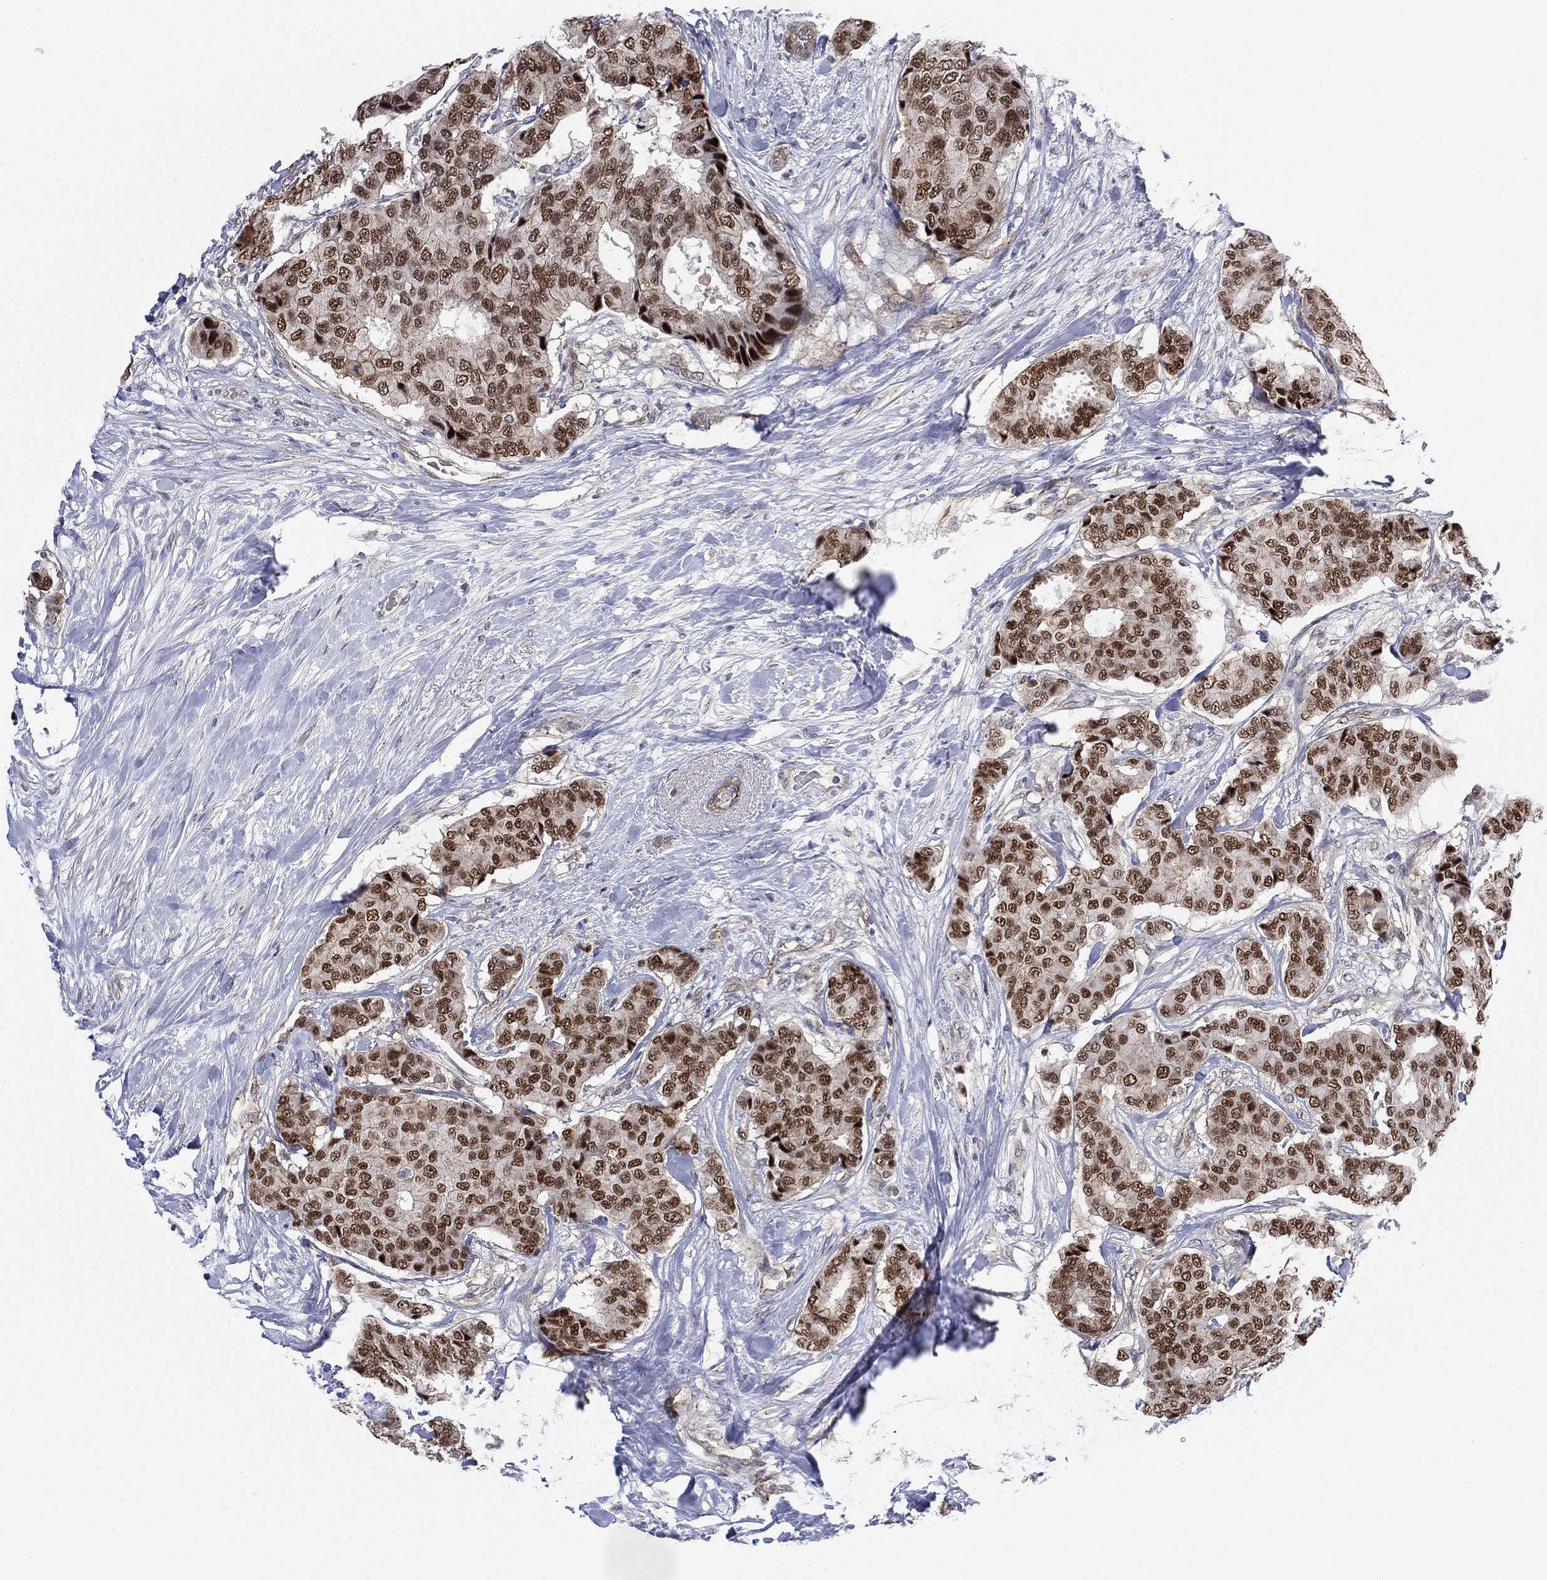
{"staining": {"intensity": "strong", "quantity": "<25%", "location": "nuclear"}, "tissue": "breast cancer", "cell_type": "Tumor cells", "image_type": "cancer", "snomed": [{"axis": "morphology", "description": "Duct carcinoma"}, {"axis": "topography", "description": "Breast"}], "caption": "Brown immunohistochemical staining in breast cancer (infiltrating ductal carcinoma) displays strong nuclear staining in about <25% of tumor cells.", "gene": "GSE1", "patient": {"sex": "female", "age": 75}}